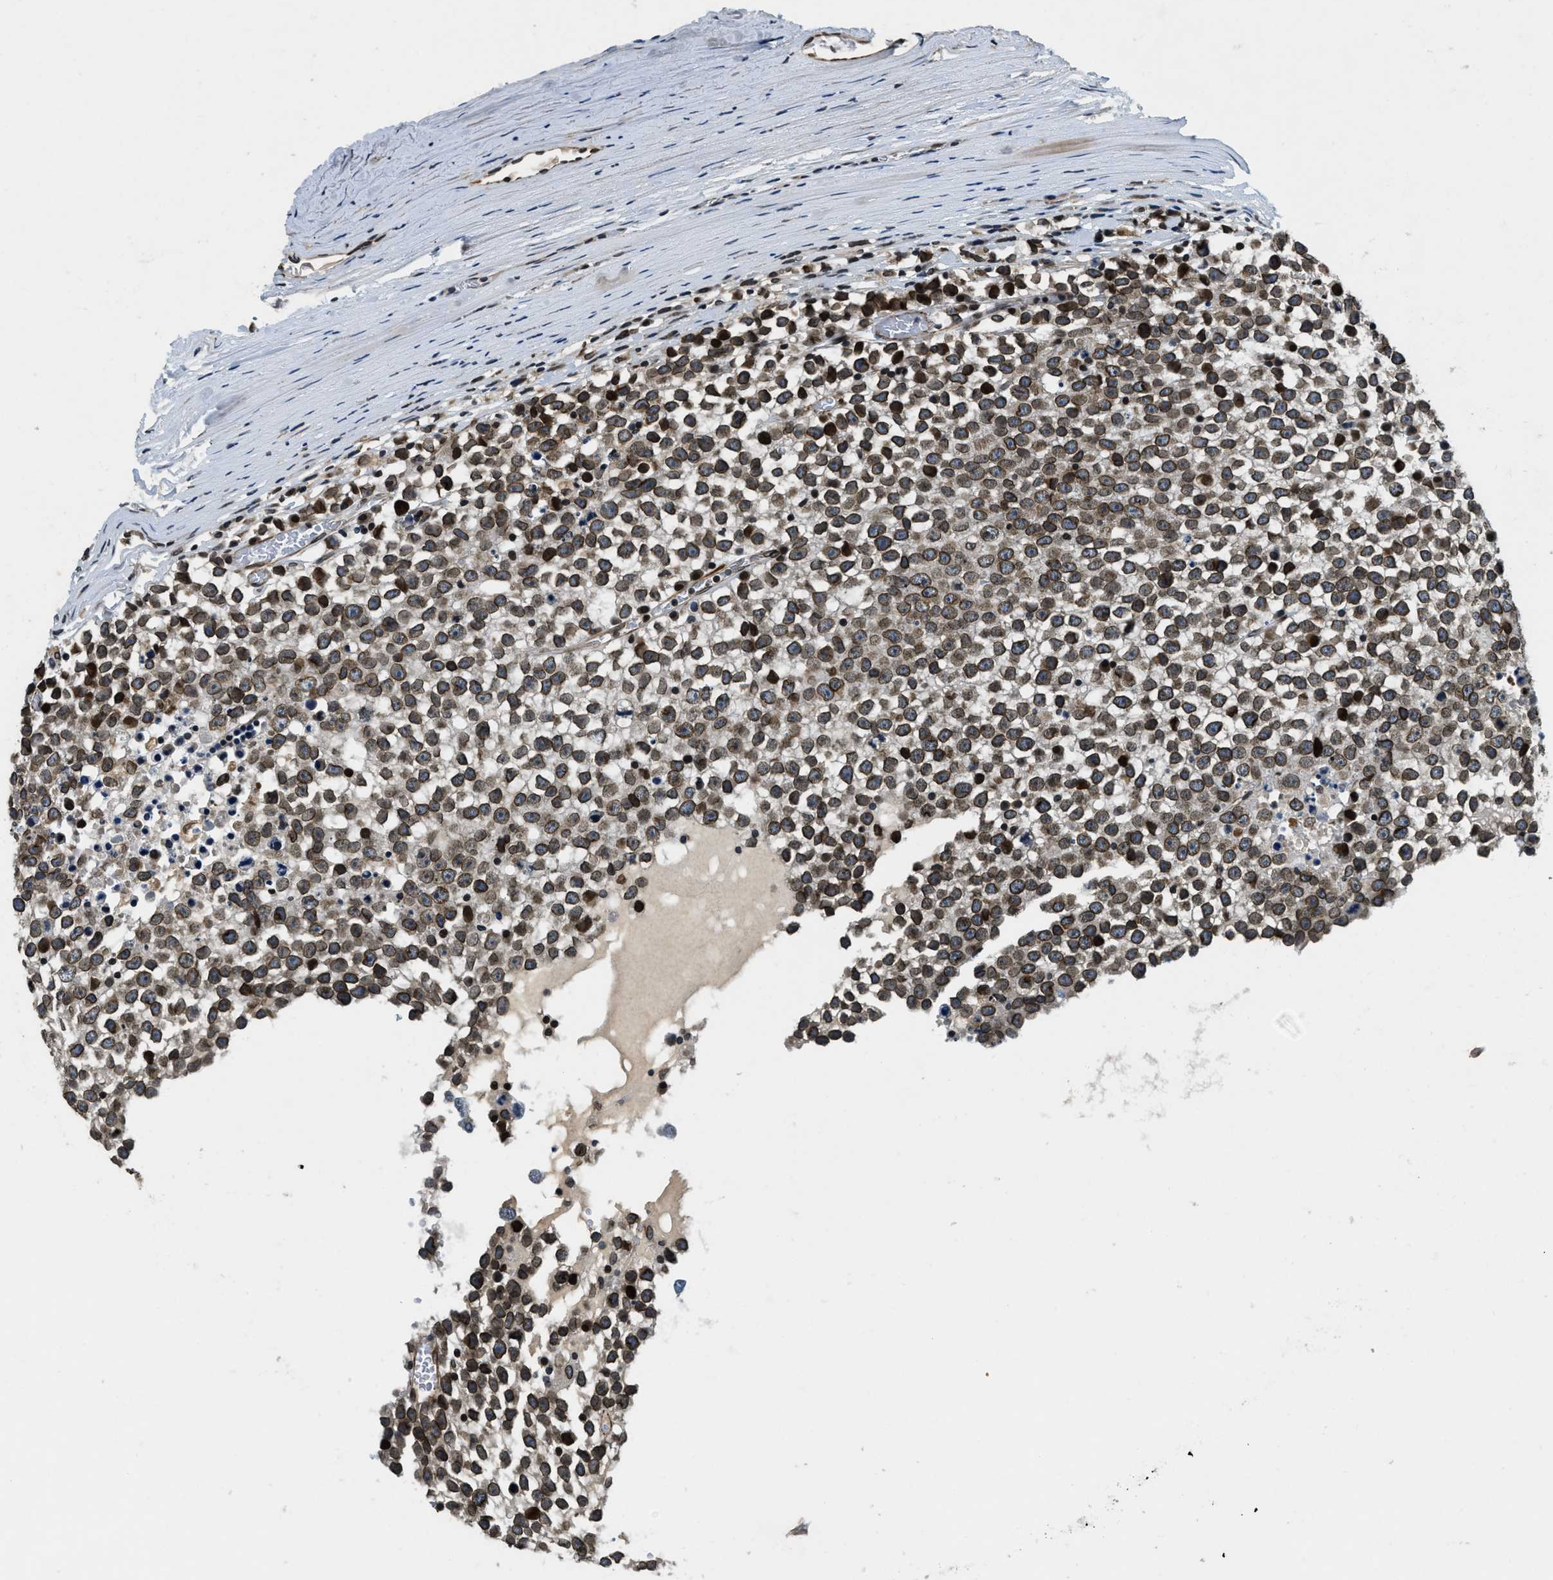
{"staining": {"intensity": "moderate", "quantity": ">75%", "location": "cytoplasmic/membranous,nuclear"}, "tissue": "testis cancer", "cell_type": "Tumor cells", "image_type": "cancer", "snomed": [{"axis": "morphology", "description": "Seminoma, NOS"}, {"axis": "topography", "description": "Testis"}], "caption": "This is a photomicrograph of immunohistochemistry staining of testis cancer, which shows moderate staining in the cytoplasmic/membranous and nuclear of tumor cells.", "gene": "ZC3HC1", "patient": {"sex": "male", "age": 65}}